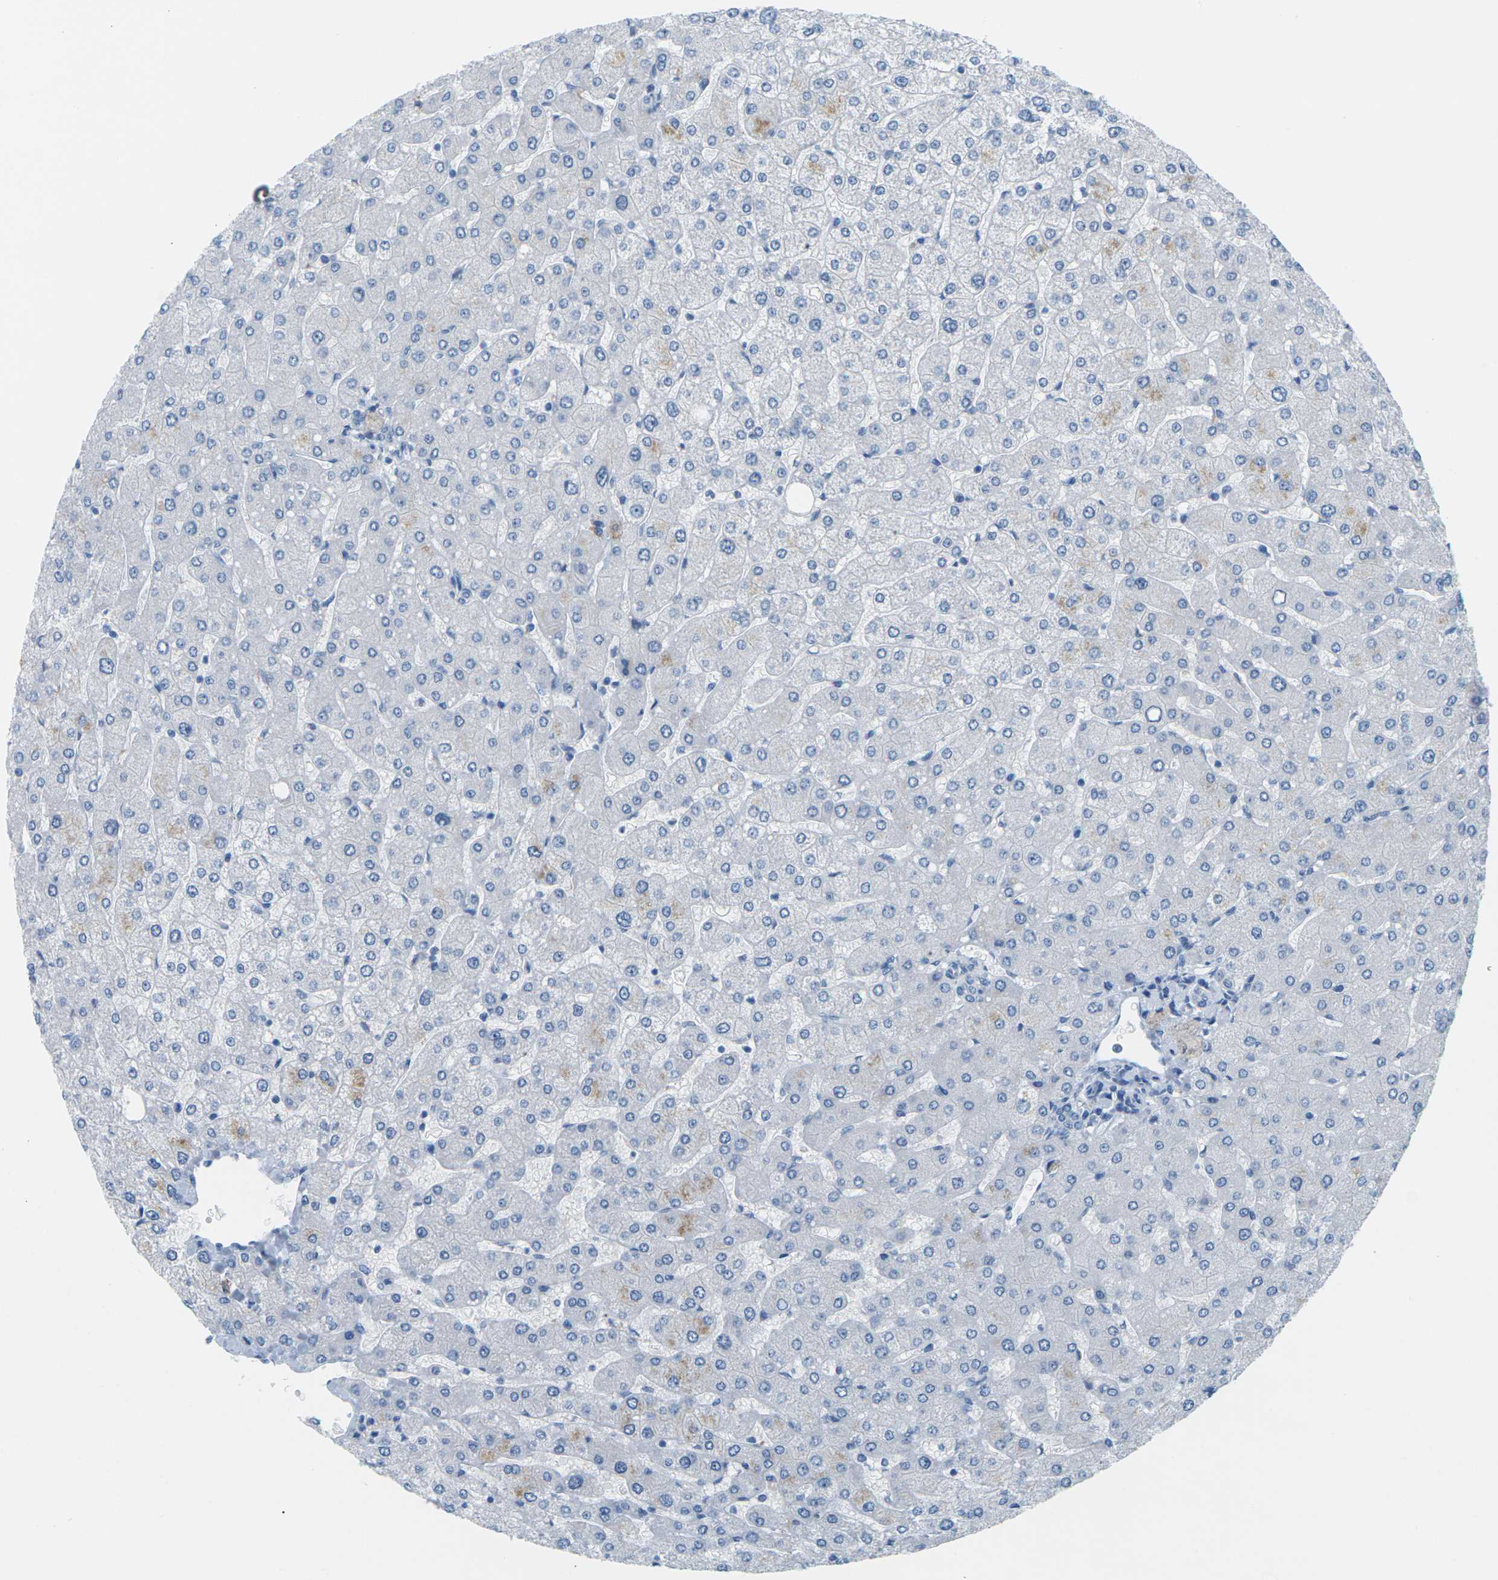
{"staining": {"intensity": "negative", "quantity": "none", "location": "none"}, "tissue": "liver", "cell_type": "Cholangiocytes", "image_type": "normal", "snomed": [{"axis": "morphology", "description": "Normal tissue, NOS"}, {"axis": "topography", "description": "Liver"}], "caption": "This histopathology image is of normal liver stained with immunohistochemistry (IHC) to label a protein in brown with the nuclei are counter-stained blue. There is no staining in cholangiocytes. The staining is performed using DAB brown chromogen with nuclei counter-stained in using hematoxylin.", "gene": "SLC12A1", "patient": {"sex": "male", "age": 55}}